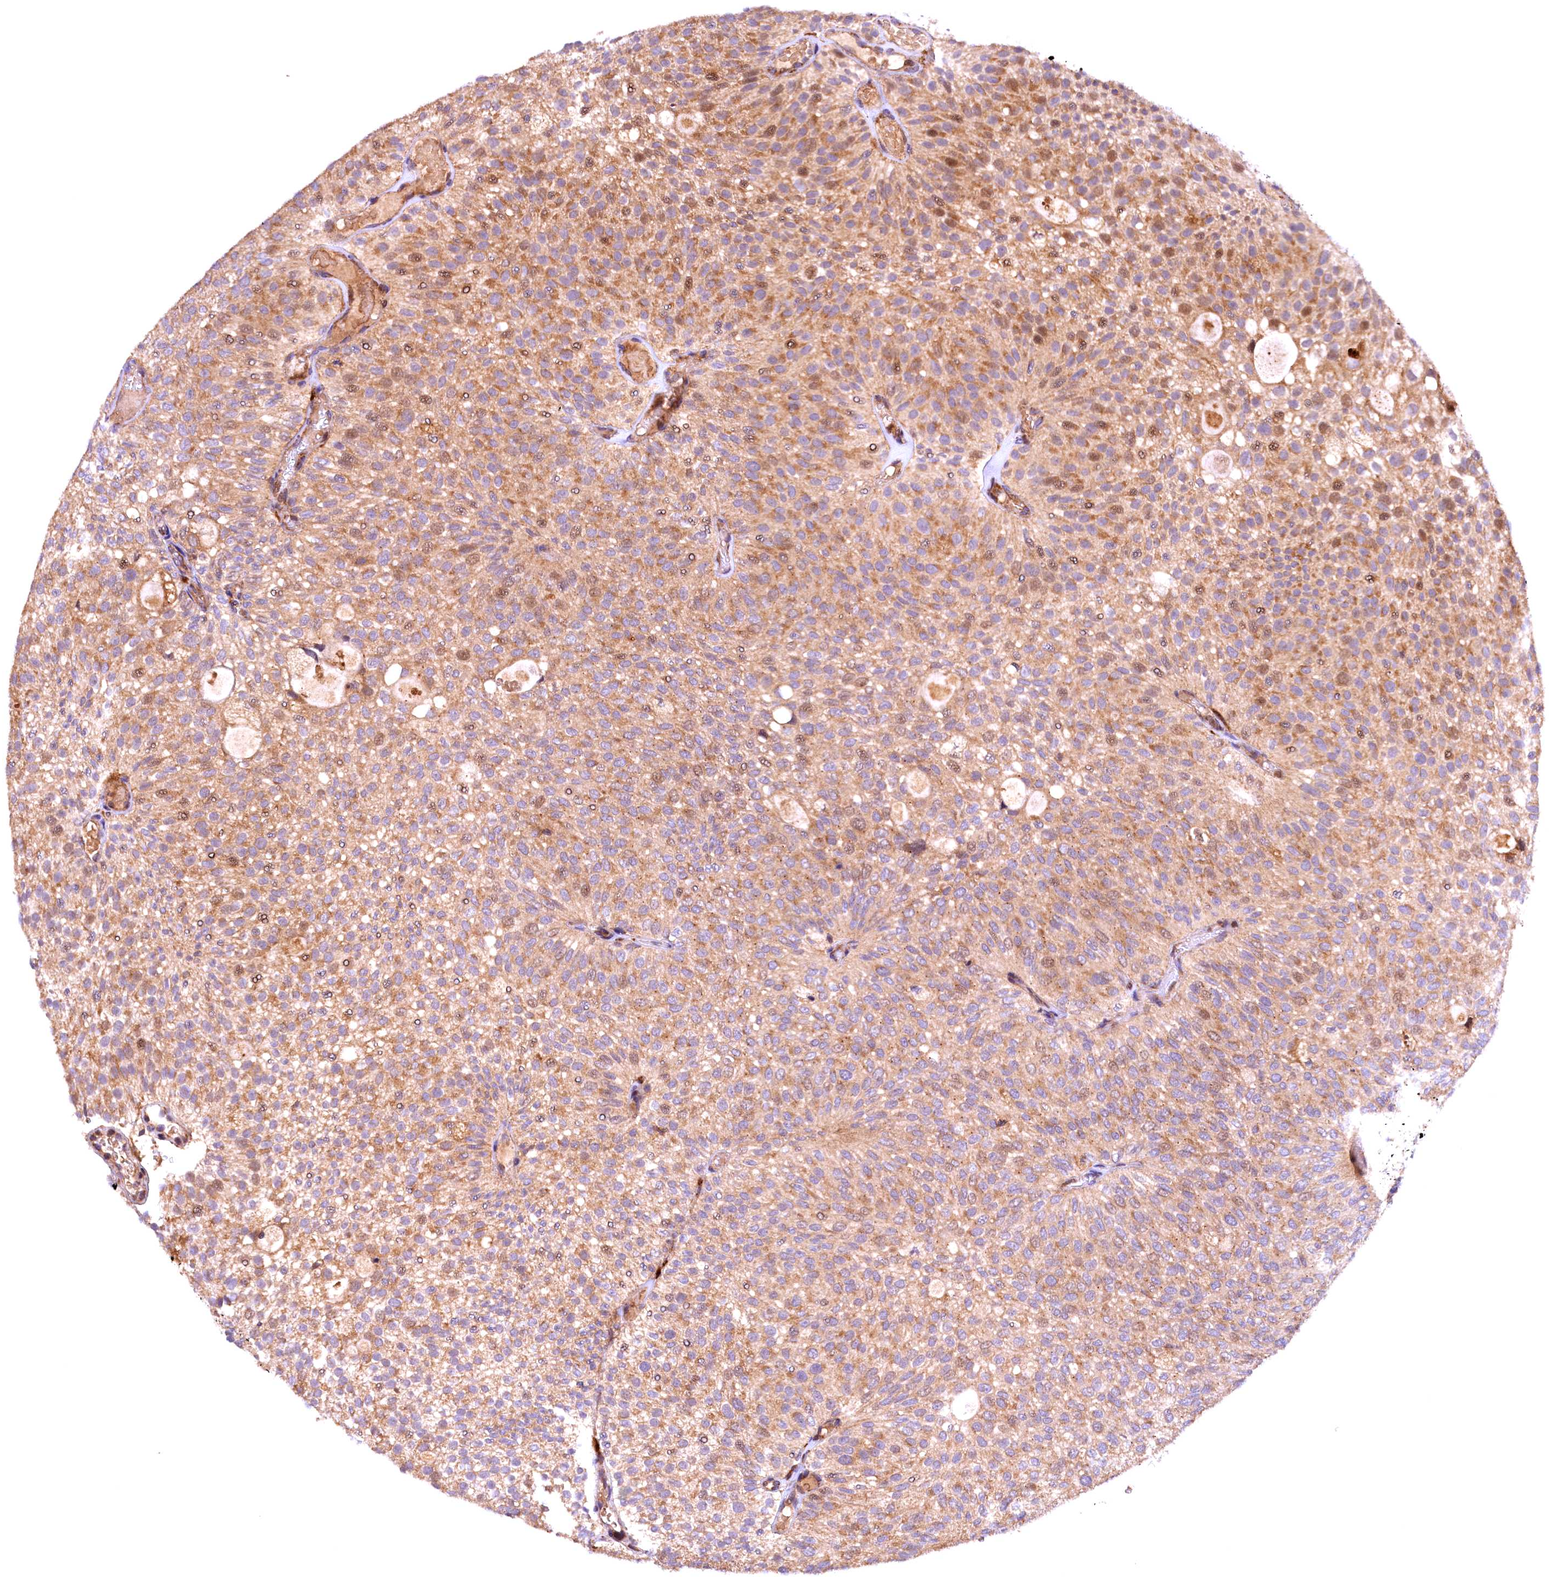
{"staining": {"intensity": "moderate", "quantity": ">75%", "location": "cytoplasmic/membranous,nuclear"}, "tissue": "urothelial cancer", "cell_type": "Tumor cells", "image_type": "cancer", "snomed": [{"axis": "morphology", "description": "Urothelial carcinoma, Low grade"}, {"axis": "topography", "description": "Urinary bladder"}], "caption": "Immunohistochemical staining of human low-grade urothelial carcinoma displays medium levels of moderate cytoplasmic/membranous and nuclear protein expression in about >75% of tumor cells. The staining was performed using DAB, with brown indicating positive protein expression. Nuclei are stained blue with hematoxylin.", "gene": "NAIP", "patient": {"sex": "male", "age": 78}}